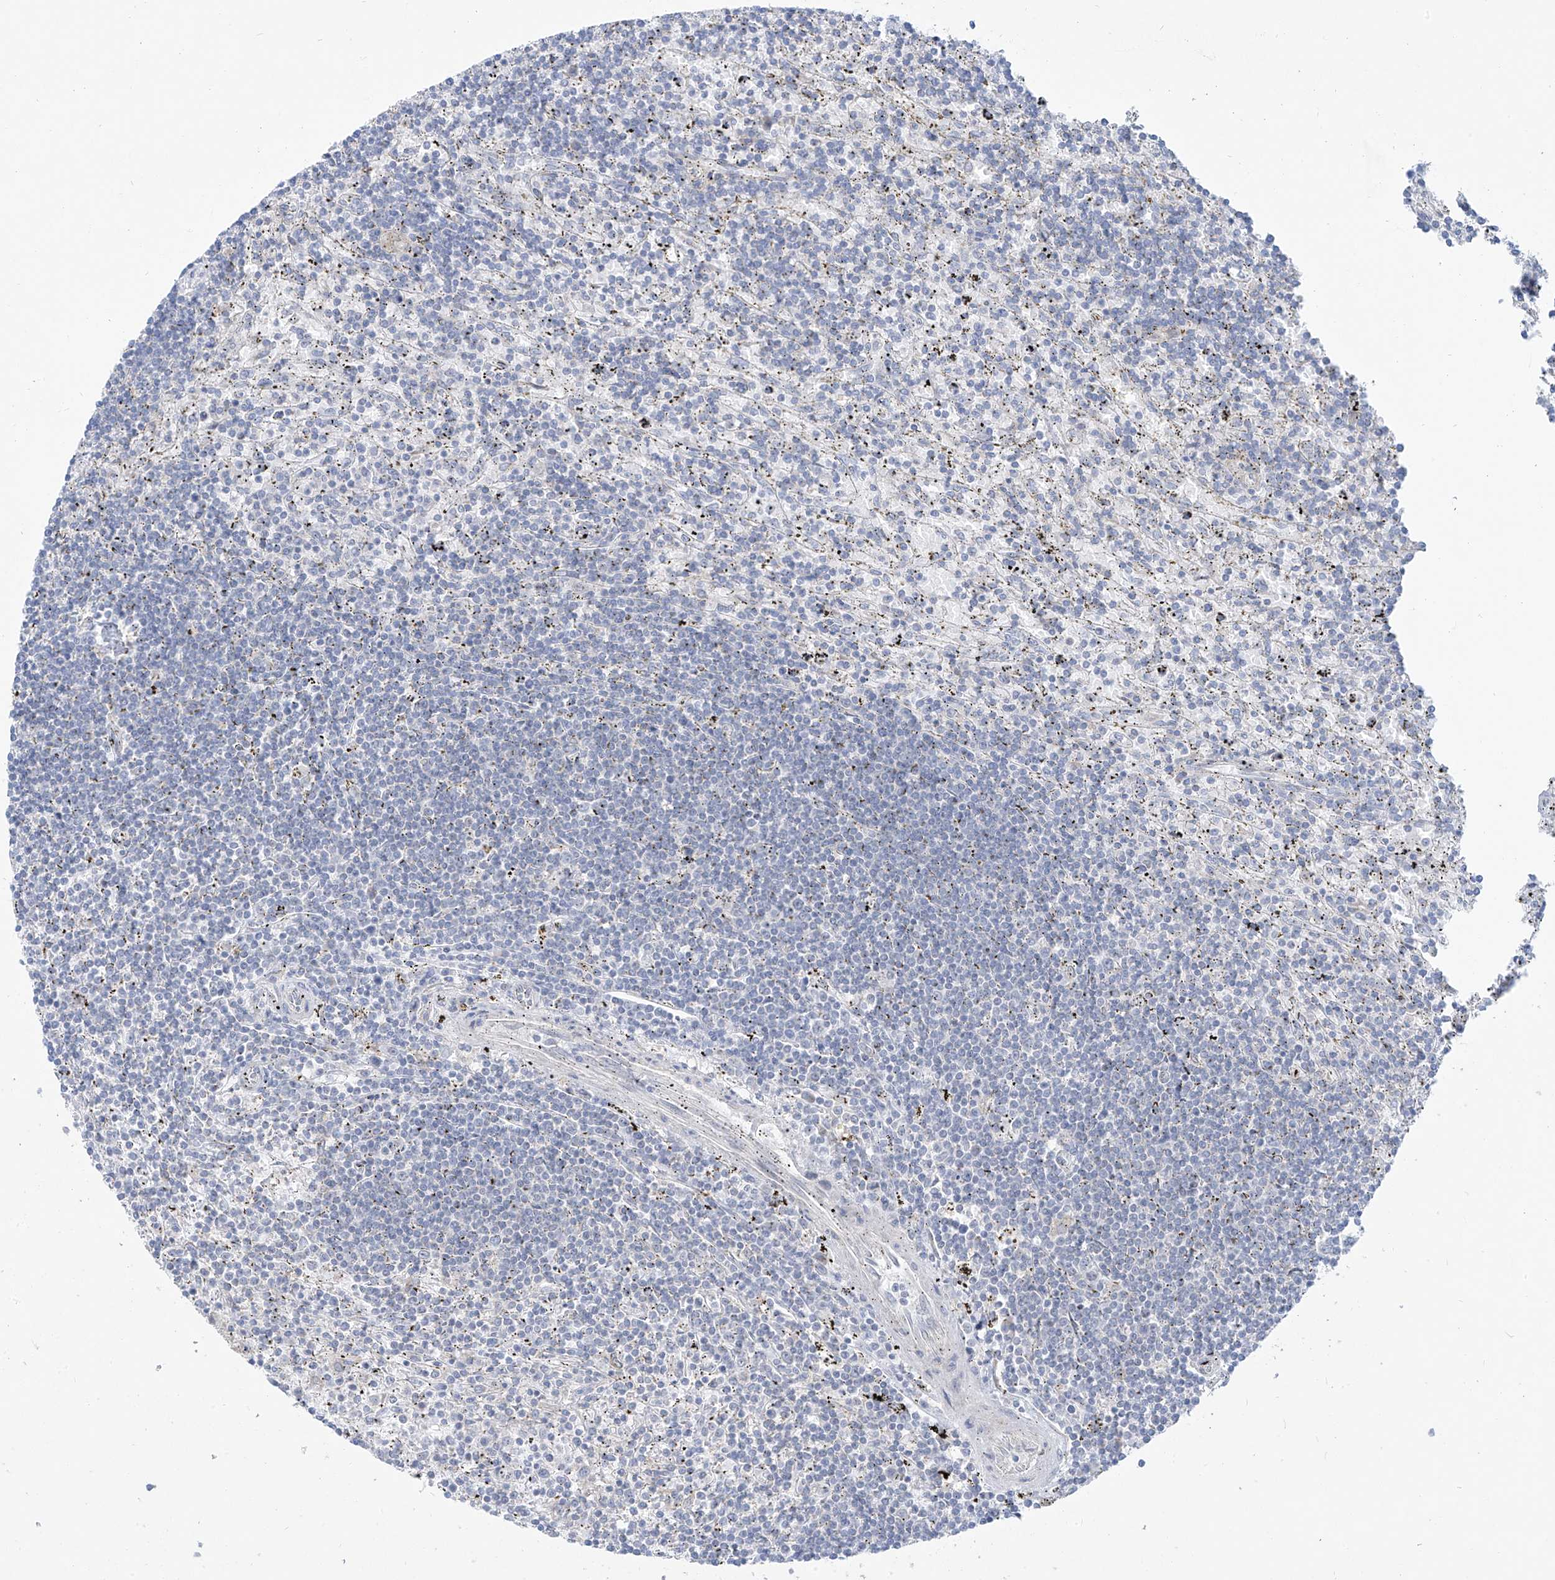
{"staining": {"intensity": "negative", "quantity": "none", "location": "none"}, "tissue": "lymphoma", "cell_type": "Tumor cells", "image_type": "cancer", "snomed": [{"axis": "morphology", "description": "Malignant lymphoma, non-Hodgkin's type, Low grade"}, {"axis": "topography", "description": "Spleen"}], "caption": "Tumor cells show no significant positivity in lymphoma.", "gene": "KRTAP25-1", "patient": {"sex": "male", "age": 76}}